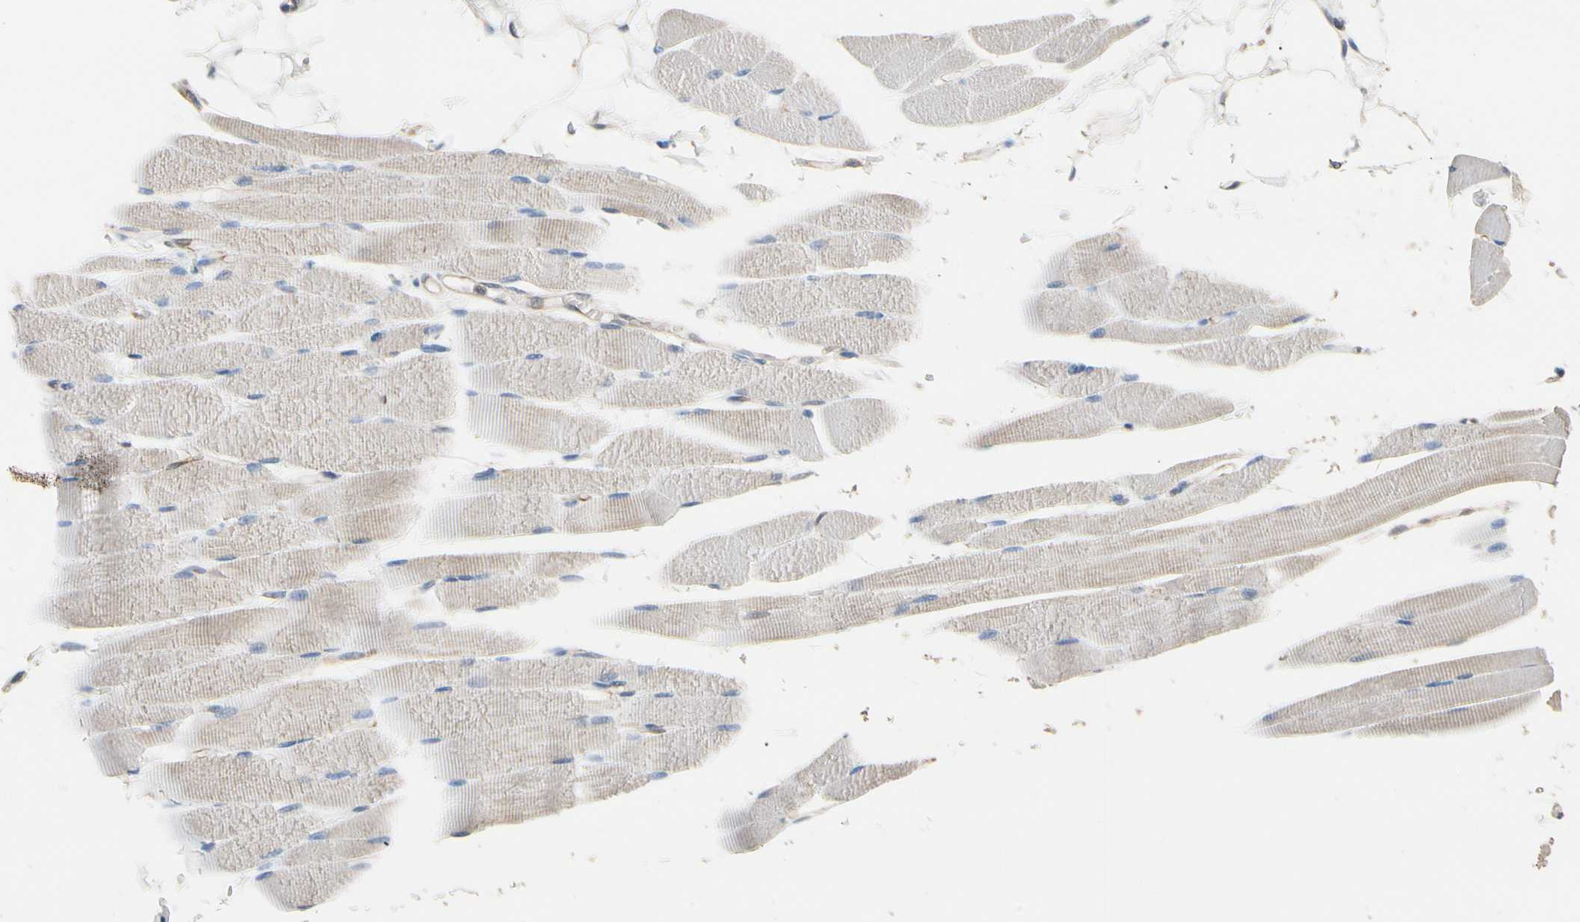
{"staining": {"intensity": "weak", "quantity": "25%-75%", "location": "cytoplasmic/membranous"}, "tissue": "skeletal muscle", "cell_type": "Myocytes", "image_type": "normal", "snomed": [{"axis": "morphology", "description": "Normal tissue, NOS"}, {"axis": "topography", "description": "Skeletal muscle"}, {"axis": "topography", "description": "Peripheral nerve tissue"}], "caption": "Skeletal muscle stained with IHC demonstrates weak cytoplasmic/membranous expression in about 25%-75% of myocytes.", "gene": "TASOR", "patient": {"sex": "female", "age": 84}}